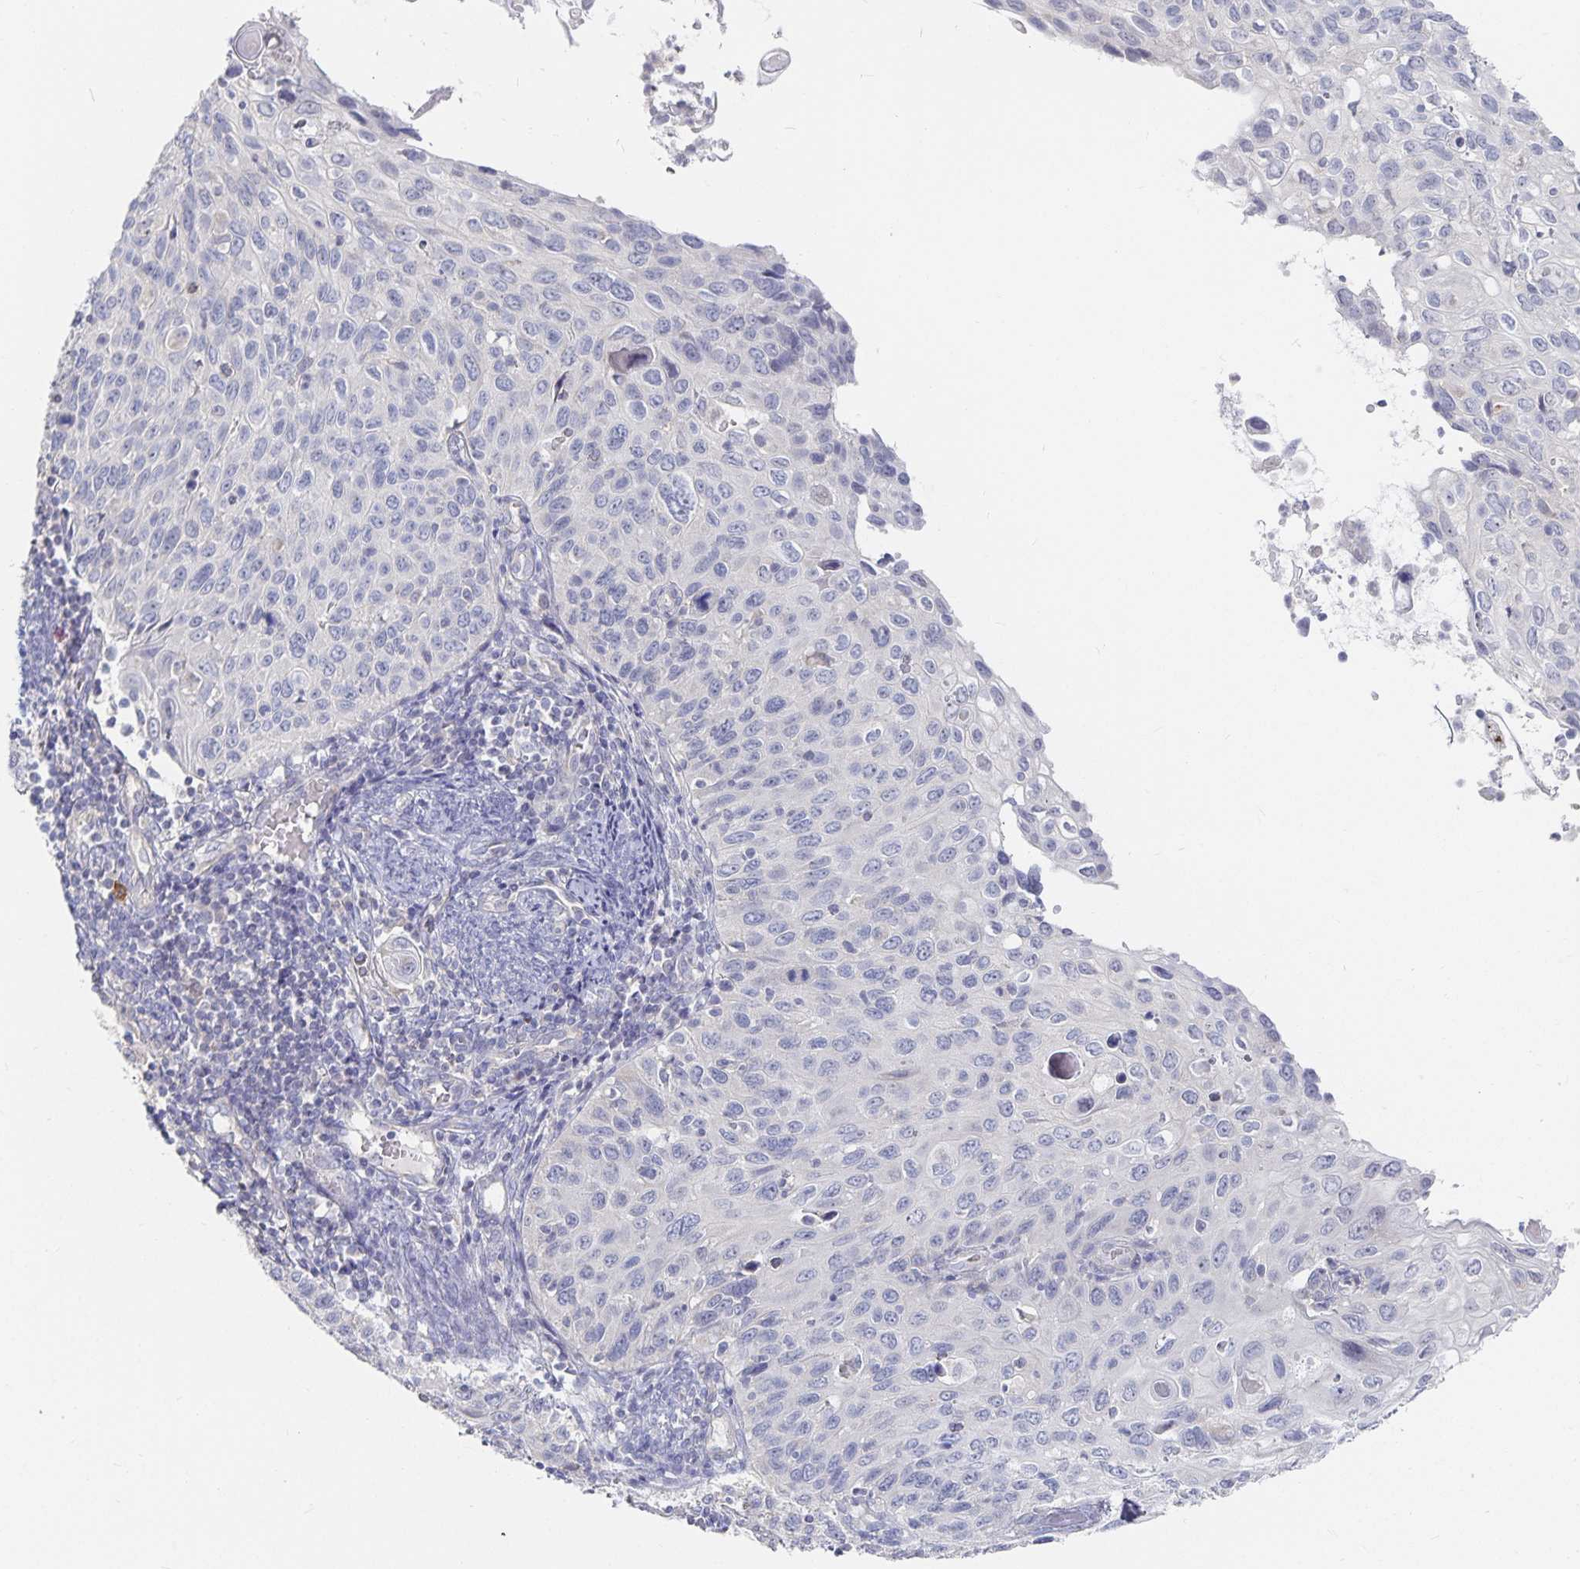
{"staining": {"intensity": "negative", "quantity": "none", "location": "none"}, "tissue": "cervical cancer", "cell_type": "Tumor cells", "image_type": "cancer", "snomed": [{"axis": "morphology", "description": "Squamous cell carcinoma, NOS"}, {"axis": "topography", "description": "Cervix"}], "caption": "DAB immunohistochemical staining of human squamous cell carcinoma (cervical) reveals no significant positivity in tumor cells.", "gene": "DNAH9", "patient": {"sex": "female", "age": 70}}